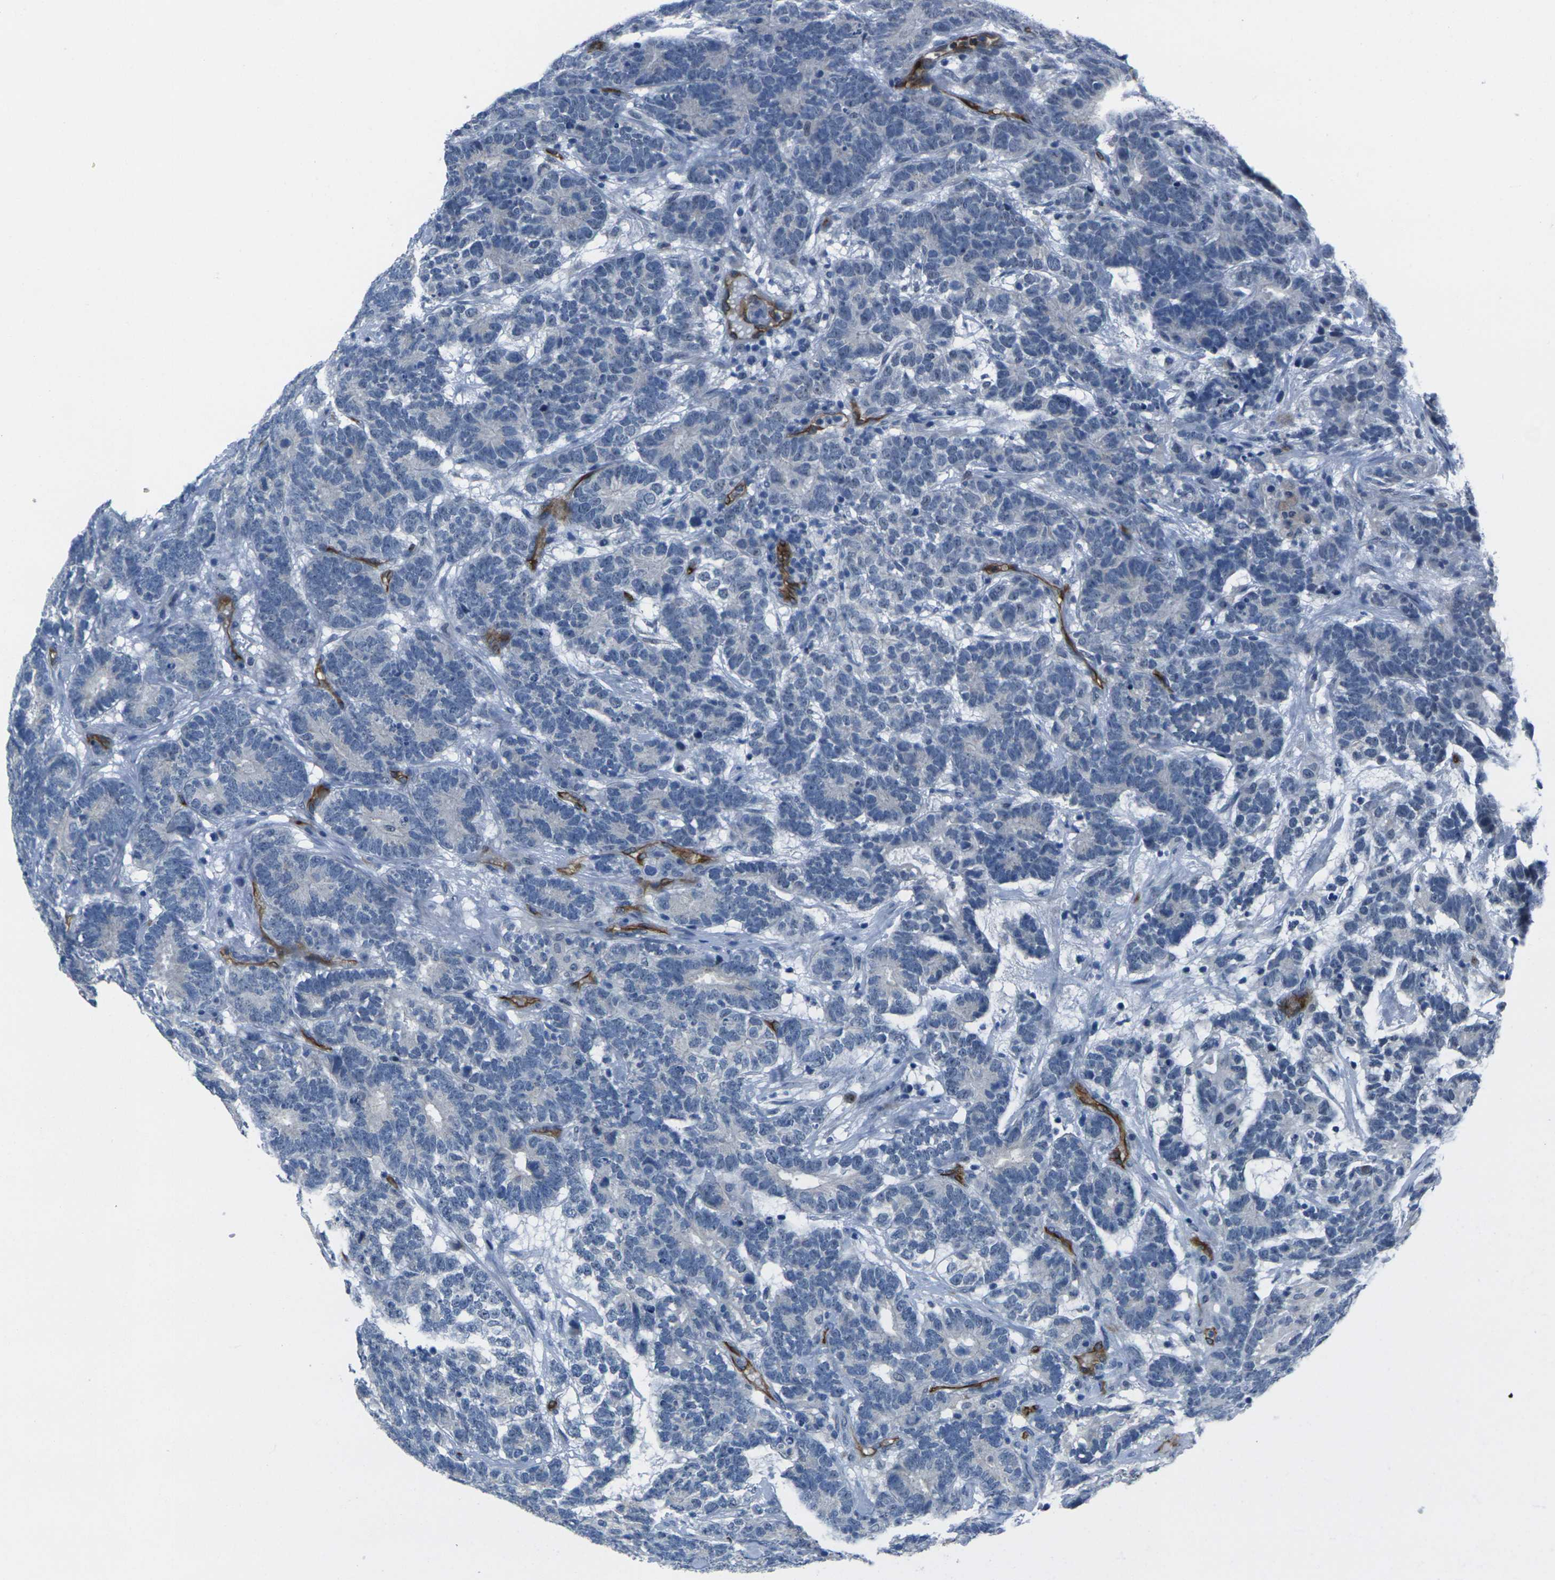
{"staining": {"intensity": "negative", "quantity": "none", "location": "none"}, "tissue": "testis cancer", "cell_type": "Tumor cells", "image_type": "cancer", "snomed": [{"axis": "morphology", "description": "Carcinoma, Embryonal, NOS"}, {"axis": "topography", "description": "Testis"}], "caption": "DAB immunohistochemical staining of testis embryonal carcinoma demonstrates no significant expression in tumor cells. Brightfield microscopy of immunohistochemistry (IHC) stained with DAB (brown) and hematoxylin (blue), captured at high magnification.", "gene": "HSPA12B", "patient": {"sex": "male", "age": 26}}